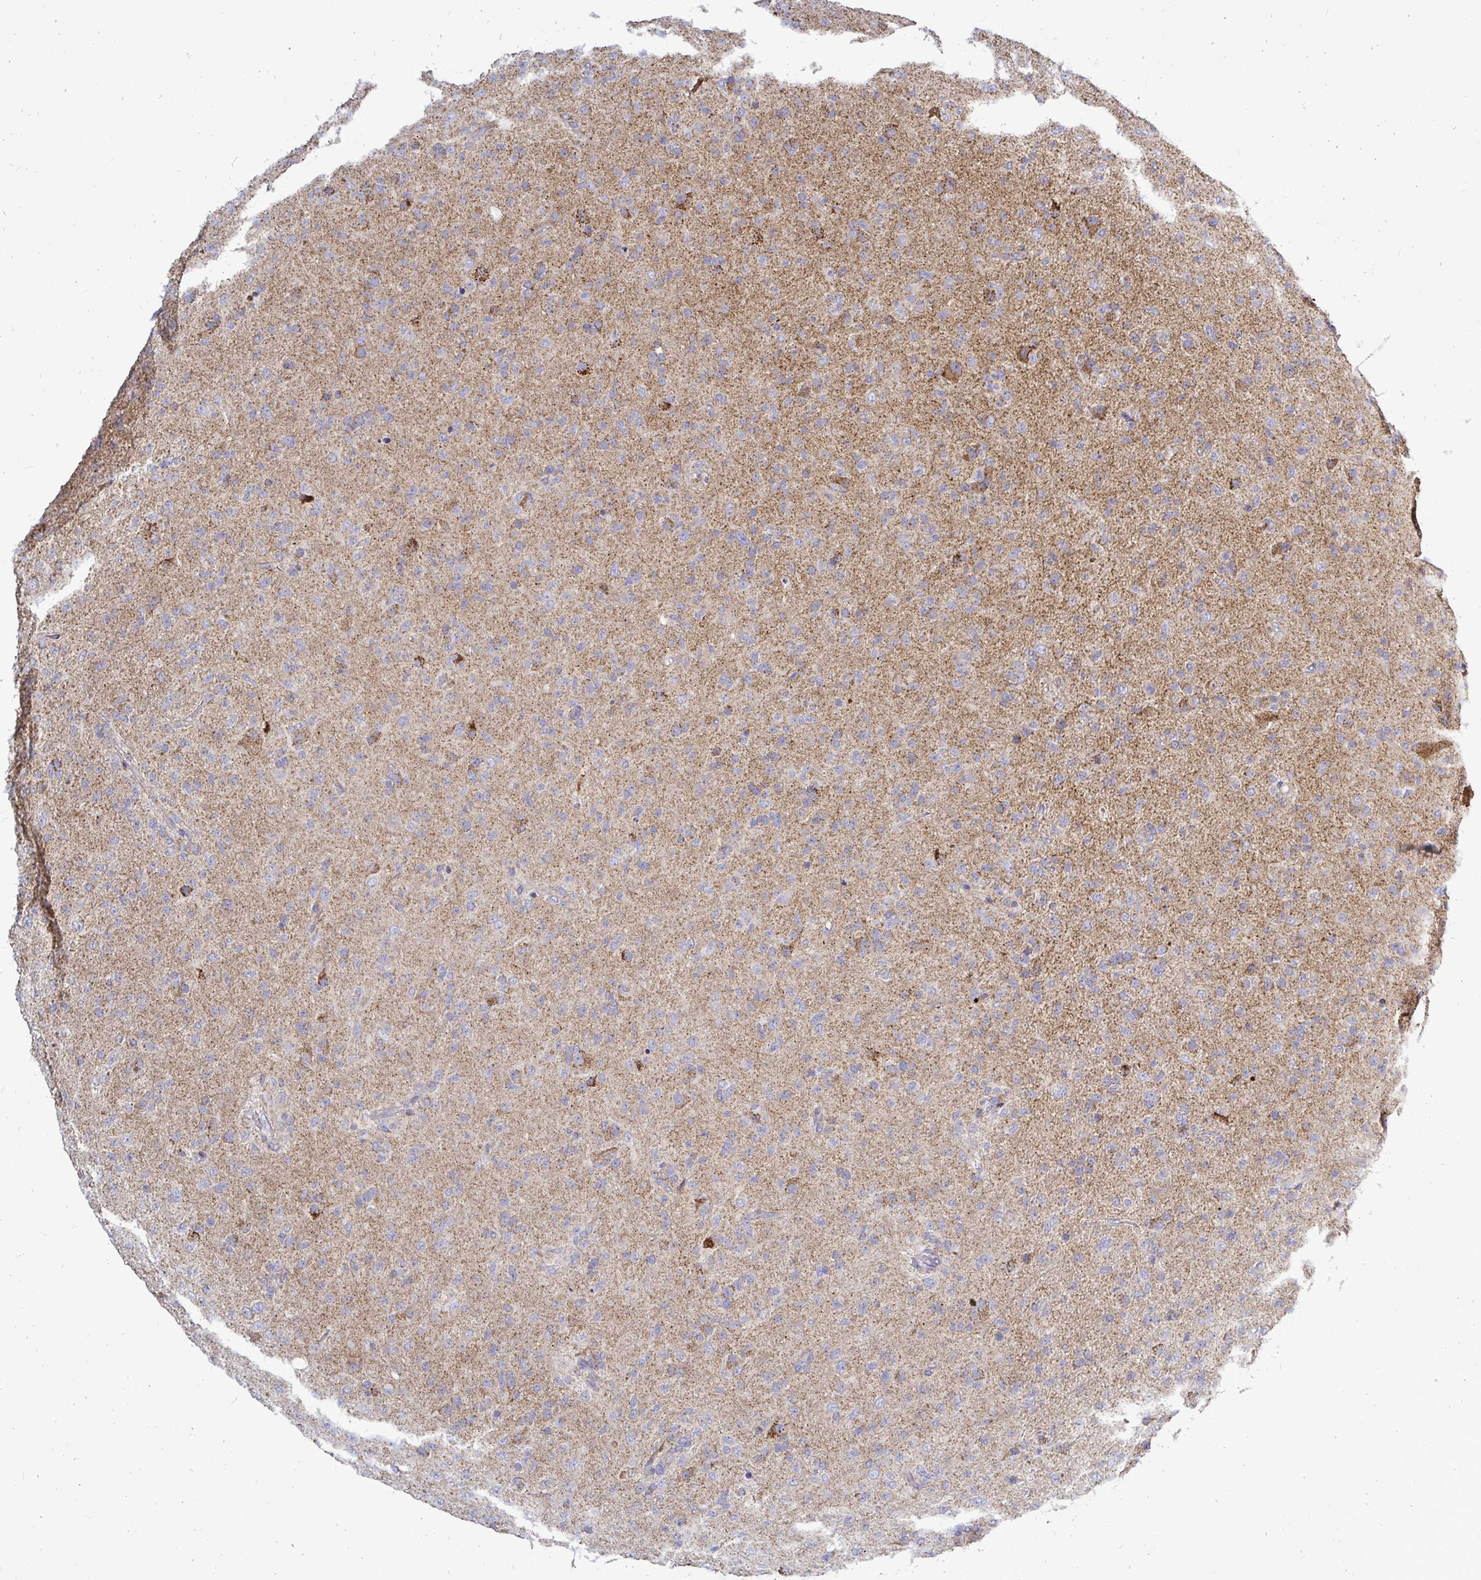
{"staining": {"intensity": "negative", "quantity": "none", "location": "none"}, "tissue": "glioma", "cell_type": "Tumor cells", "image_type": "cancer", "snomed": [{"axis": "morphology", "description": "Glioma, malignant, Low grade"}, {"axis": "topography", "description": "Brain"}], "caption": "Immunohistochemistry of human glioma demonstrates no positivity in tumor cells. The staining was performed using DAB (3,3'-diaminobenzidine) to visualize the protein expression in brown, while the nuclei were stained in blue with hematoxylin (Magnification: 20x).", "gene": "OR10R2", "patient": {"sex": "male", "age": 65}}